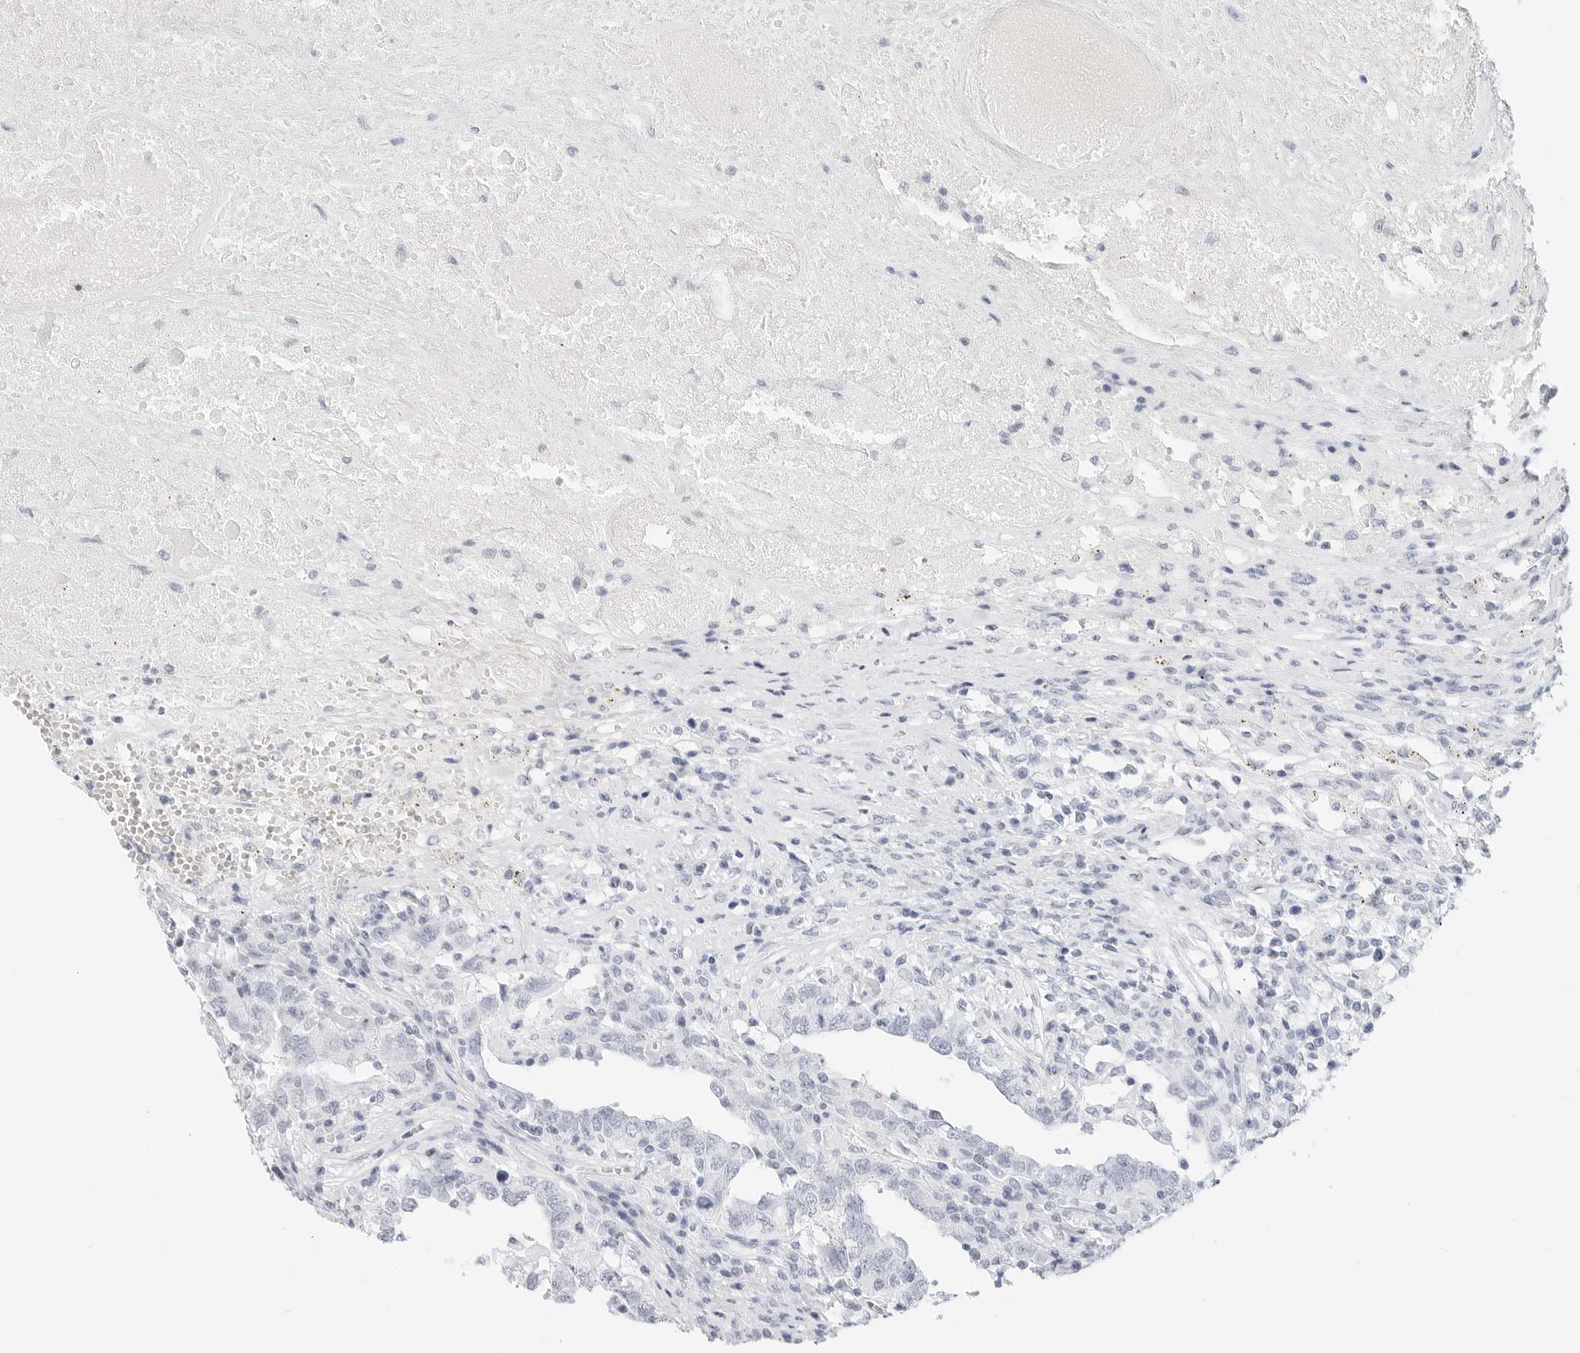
{"staining": {"intensity": "negative", "quantity": "none", "location": "none"}, "tissue": "testis cancer", "cell_type": "Tumor cells", "image_type": "cancer", "snomed": [{"axis": "morphology", "description": "Carcinoma, Embryonal, NOS"}, {"axis": "topography", "description": "Testis"}], "caption": "Human embryonal carcinoma (testis) stained for a protein using immunohistochemistry (IHC) displays no positivity in tumor cells.", "gene": "TFF2", "patient": {"sex": "male", "age": 26}}